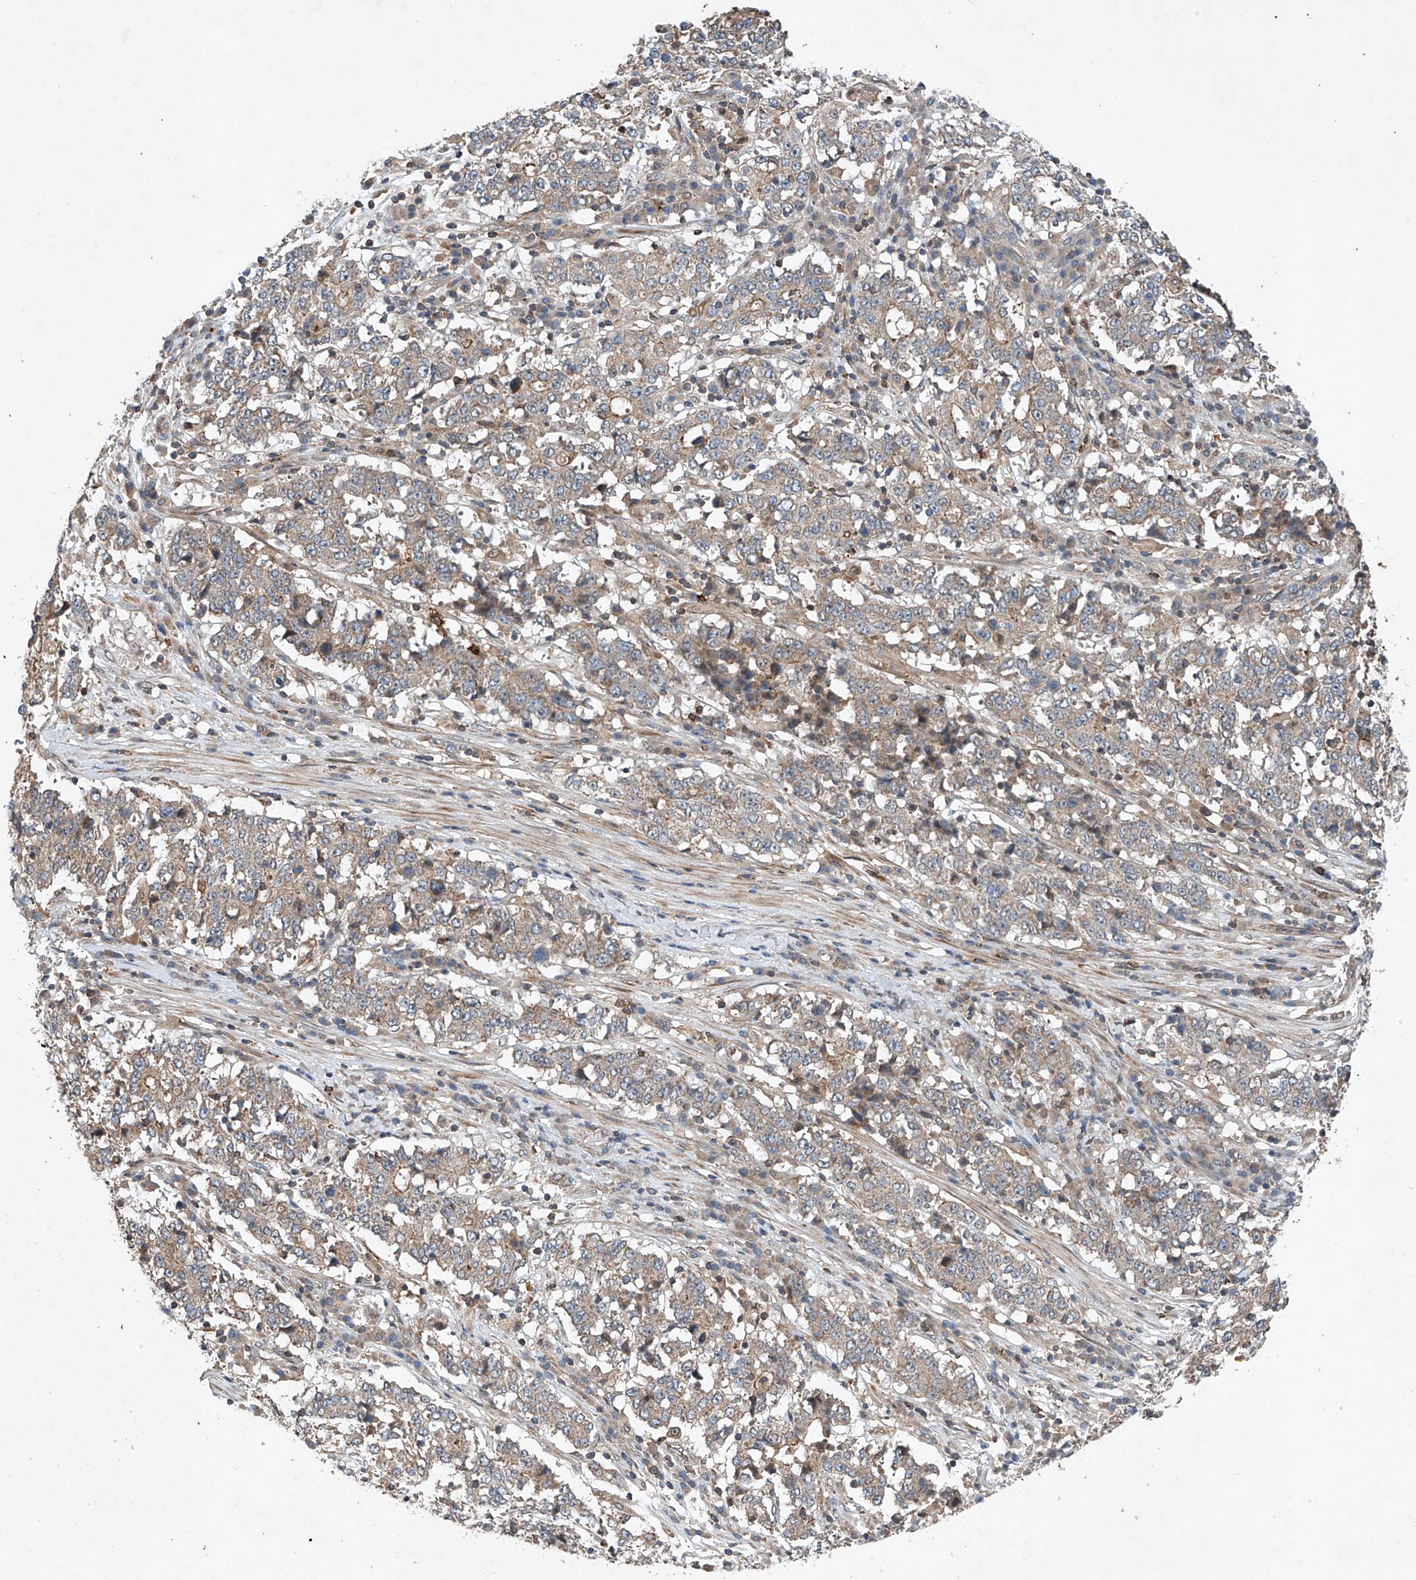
{"staining": {"intensity": "weak", "quantity": ">75%", "location": "cytoplasmic/membranous"}, "tissue": "stomach cancer", "cell_type": "Tumor cells", "image_type": "cancer", "snomed": [{"axis": "morphology", "description": "Adenocarcinoma, NOS"}, {"axis": "topography", "description": "Stomach"}], "caption": "Brown immunohistochemical staining in human stomach cancer exhibits weak cytoplasmic/membranous staining in approximately >75% of tumor cells.", "gene": "CEP85L", "patient": {"sex": "male", "age": 59}}